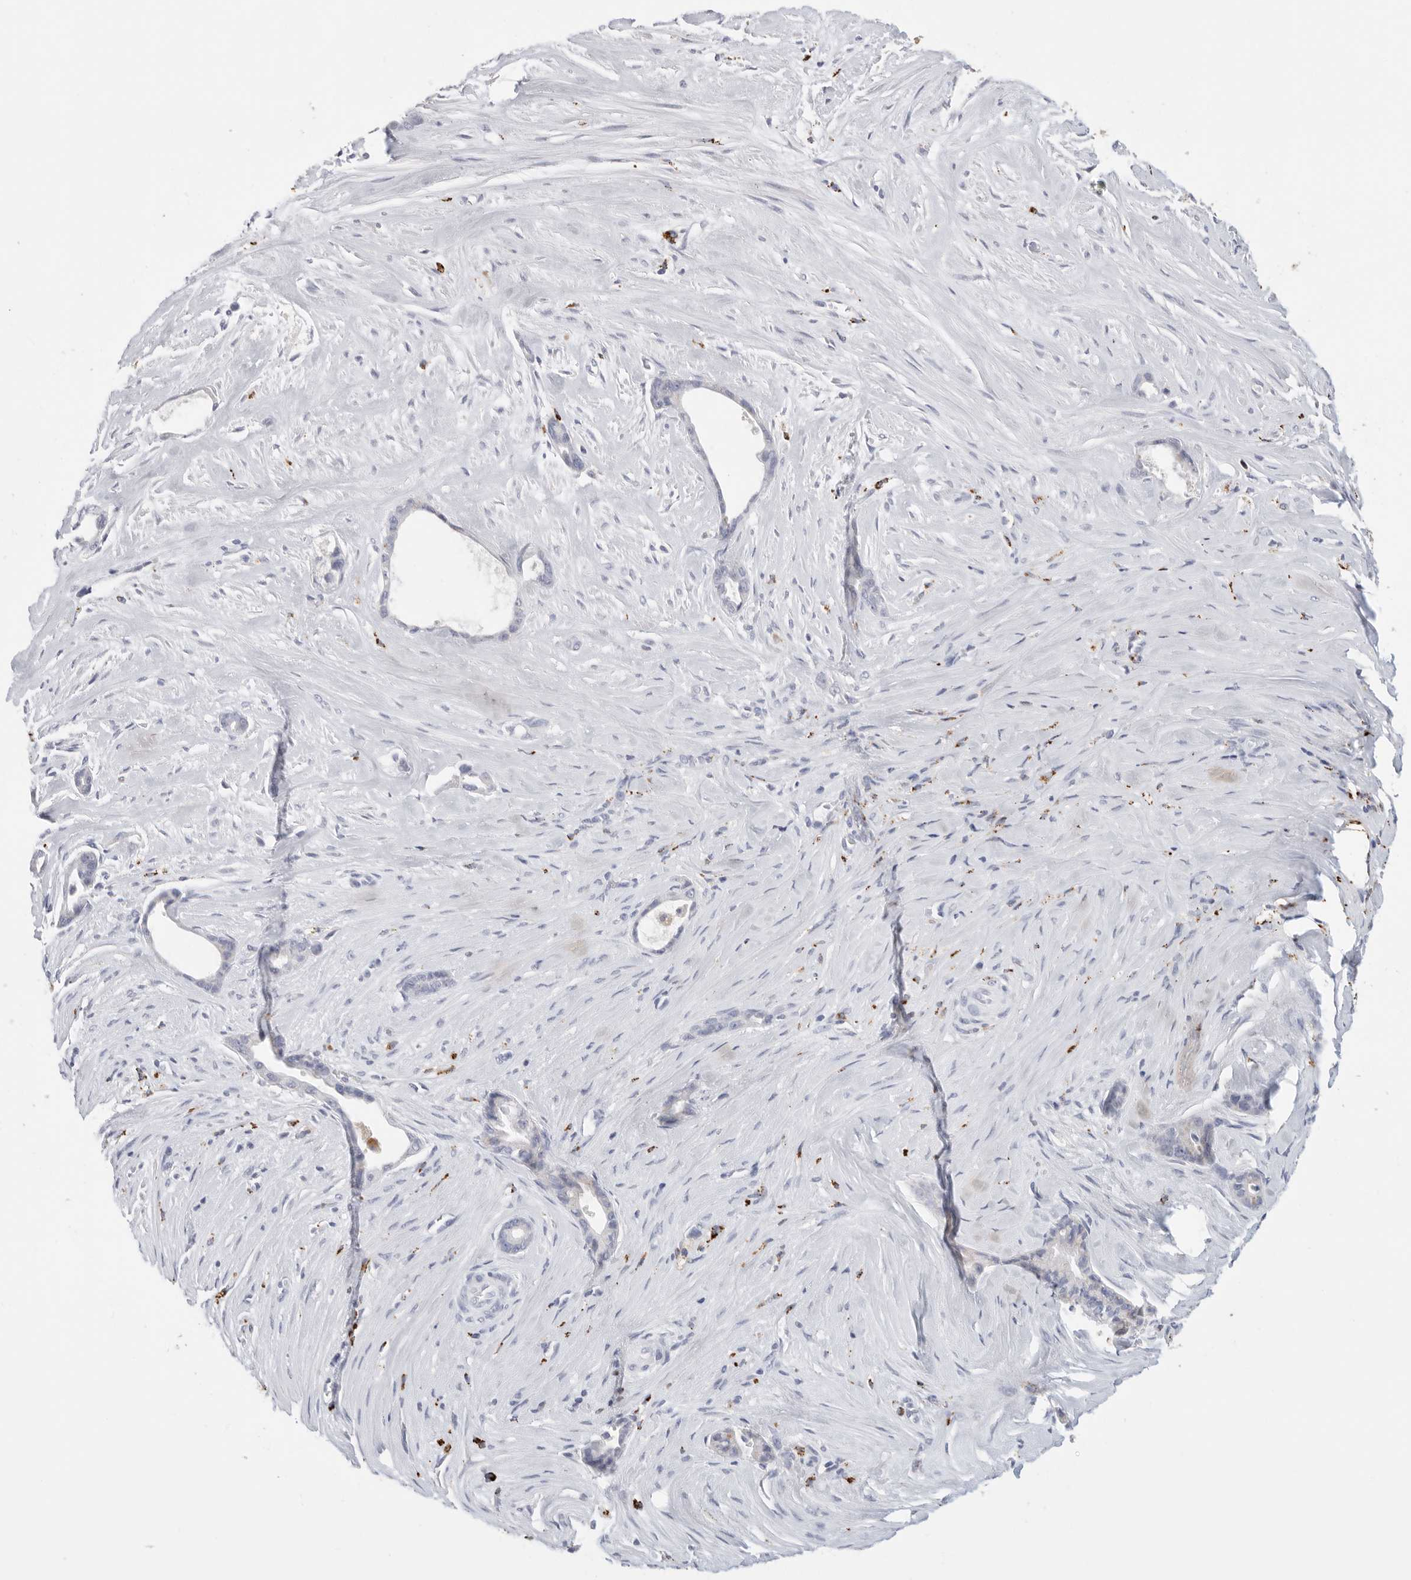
{"staining": {"intensity": "negative", "quantity": "none", "location": "none"}, "tissue": "liver cancer", "cell_type": "Tumor cells", "image_type": "cancer", "snomed": [{"axis": "morphology", "description": "Cholangiocarcinoma"}, {"axis": "topography", "description": "Liver"}], "caption": "Immunohistochemistry (IHC) of liver cancer (cholangiocarcinoma) demonstrates no staining in tumor cells.", "gene": "GGH", "patient": {"sex": "female", "age": 55}}